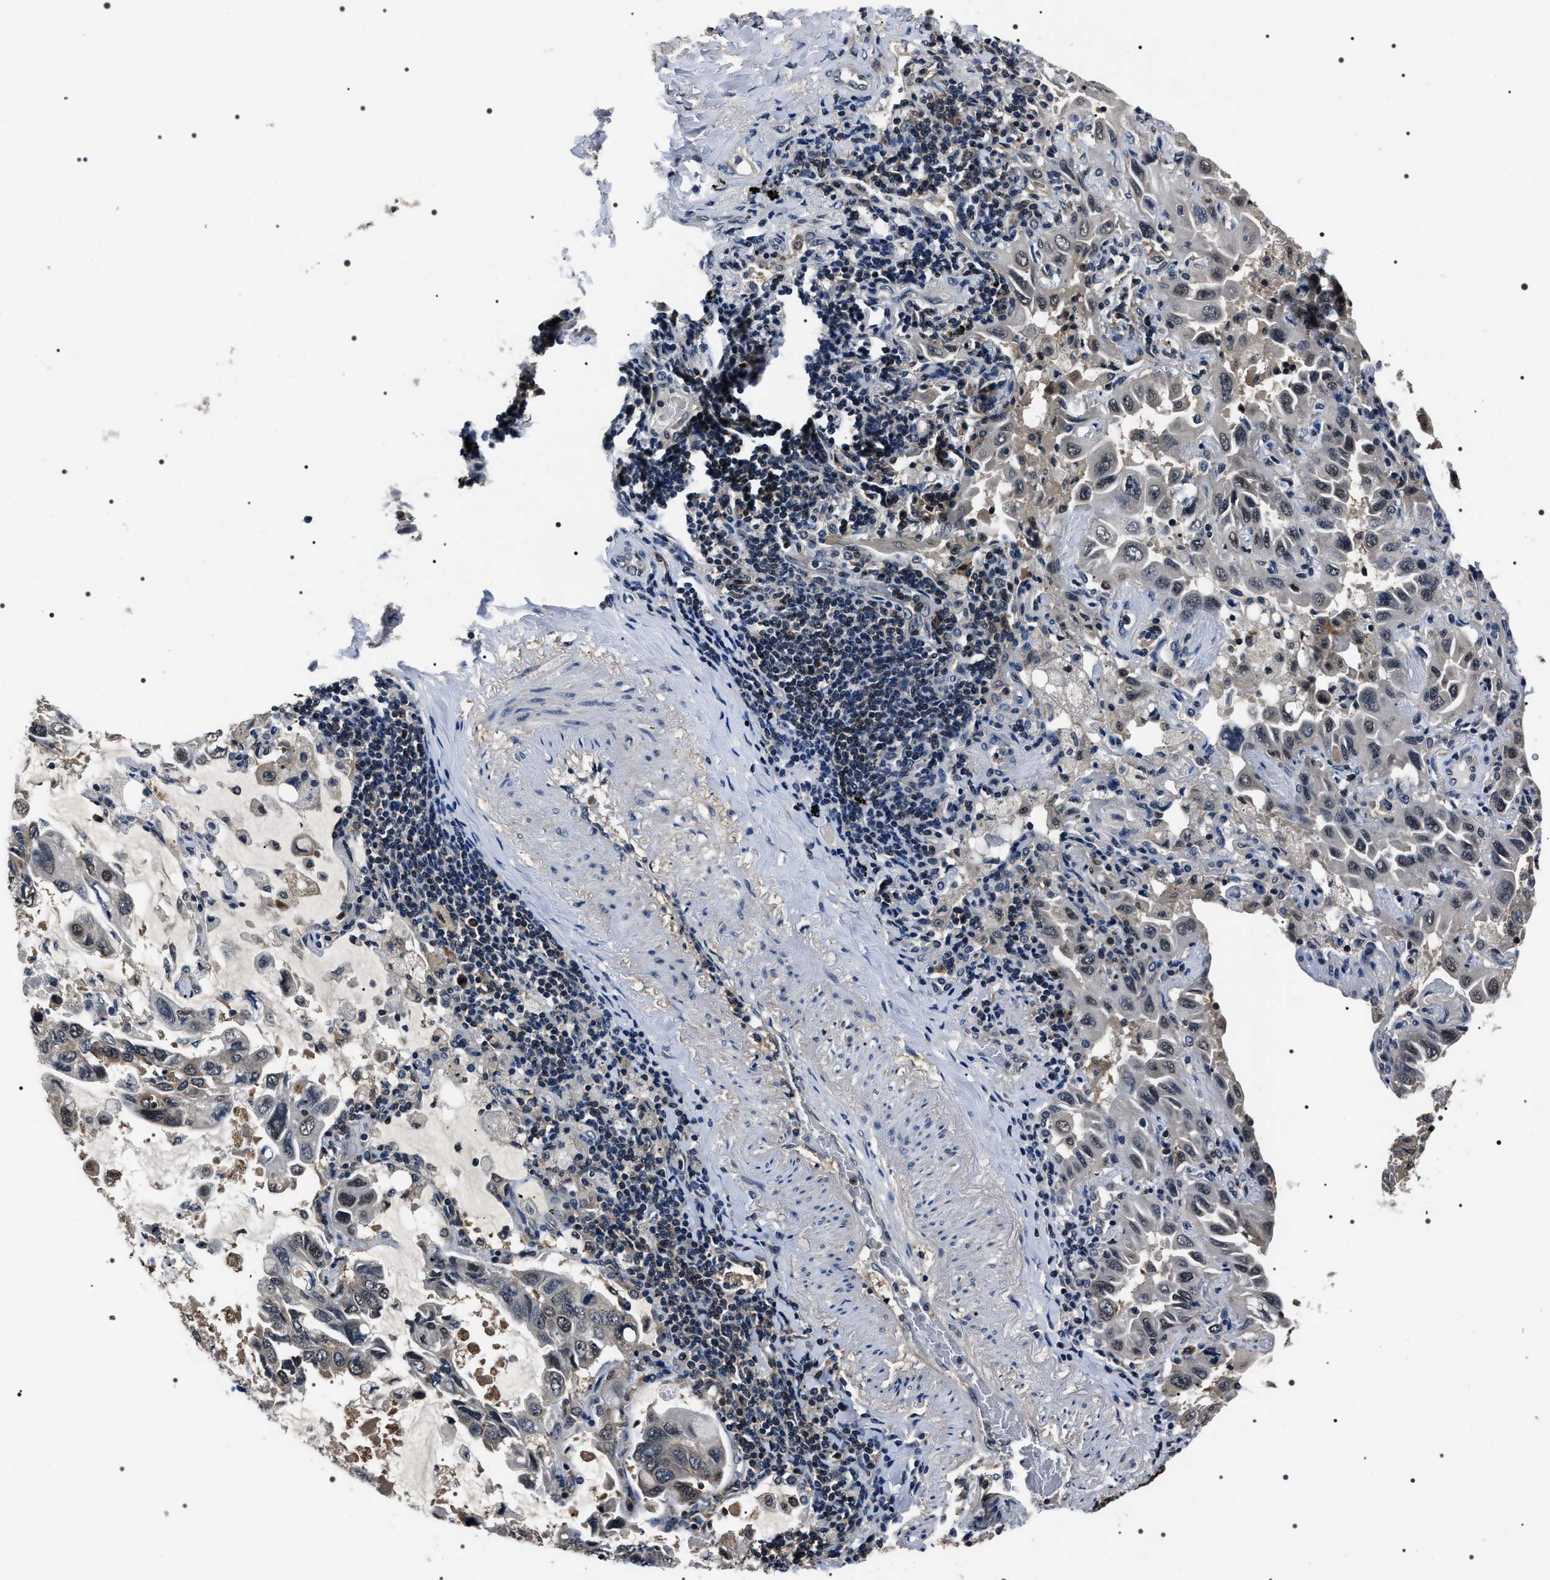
{"staining": {"intensity": "weak", "quantity": "<25%", "location": "nuclear"}, "tissue": "lung cancer", "cell_type": "Tumor cells", "image_type": "cancer", "snomed": [{"axis": "morphology", "description": "Adenocarcinoma, NOS"}, {"axis": "topography", "description": "Lung"}], "caption": "Immunohistochemistry (IHC) histopathology image of neoplastic tissue: adenocarcinoma (lung) stained with DAB (3,3'-diaminobenzidine) demonstrates no significant protein expression in tumor cells.", "gene": "SIPA1", "patient": {"sex": "male", "age": 64}}